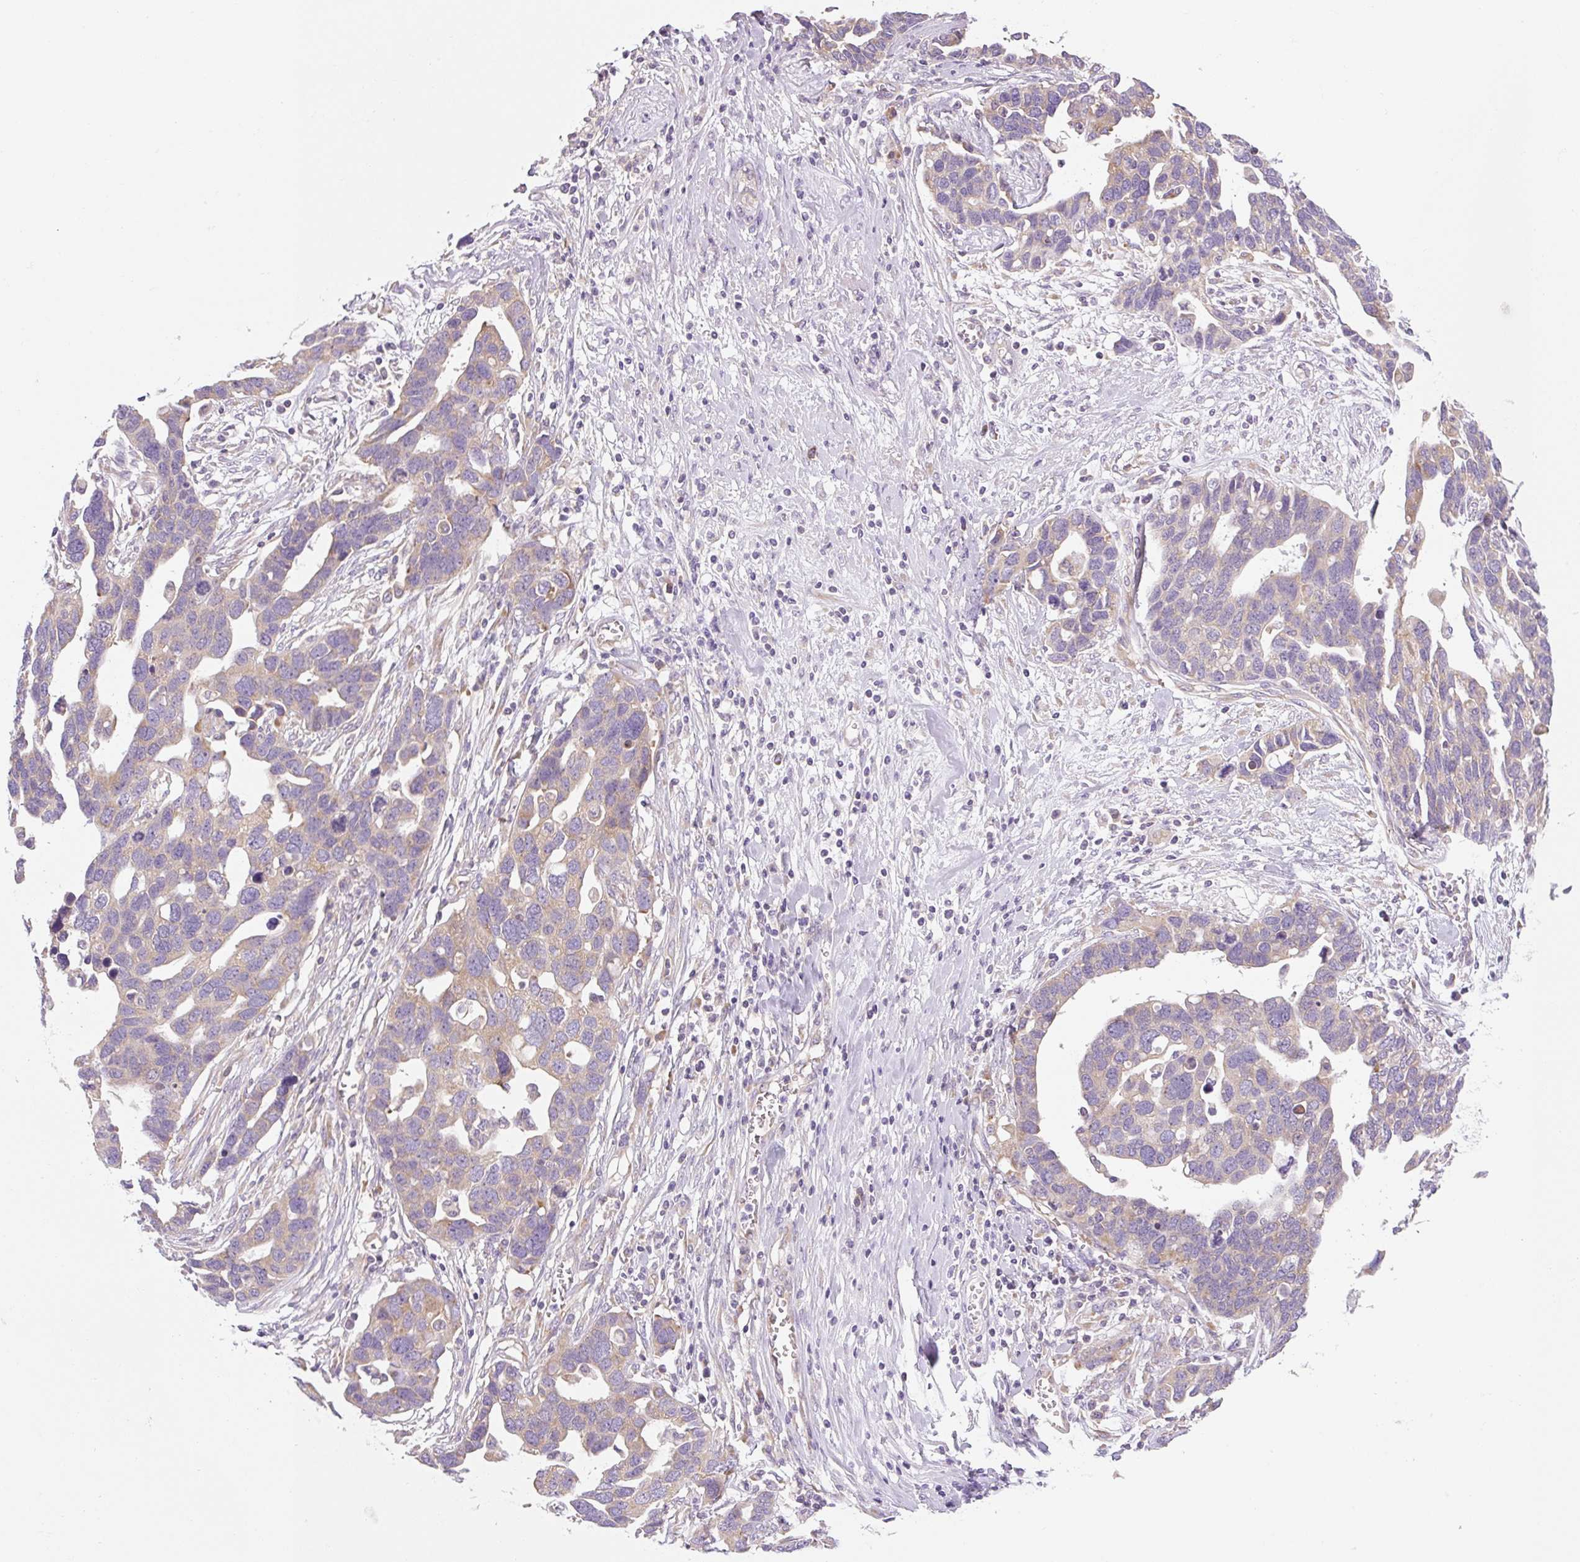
{"staining": {"intensity": "weak", "quantity": "25%-75%", "location": "cytoplasmic/membranous"}, "tissue": "ovarian cancer", "cell_type": "Tumor cells", "image_type": "cancer", "snomed": [{"axis": "morphology", "description": "Cystadenocarcinoma, serous, NOS"}, {"axis": "topography", "description": "Ovary"}], "caption": "Immunohistochemistry (IHC) of serous cystadenocarcinoma (ovarian) reveals low levels of weak cytoplasmic/membranous staining in about 25%-75% of tumor cells. (DAB (3,3'-diaminobenzidine) = brown stain, brightfield microscopy at high magnification).", "gene": "RPL18A", "patient": {"sex": "female", "age": 54}}